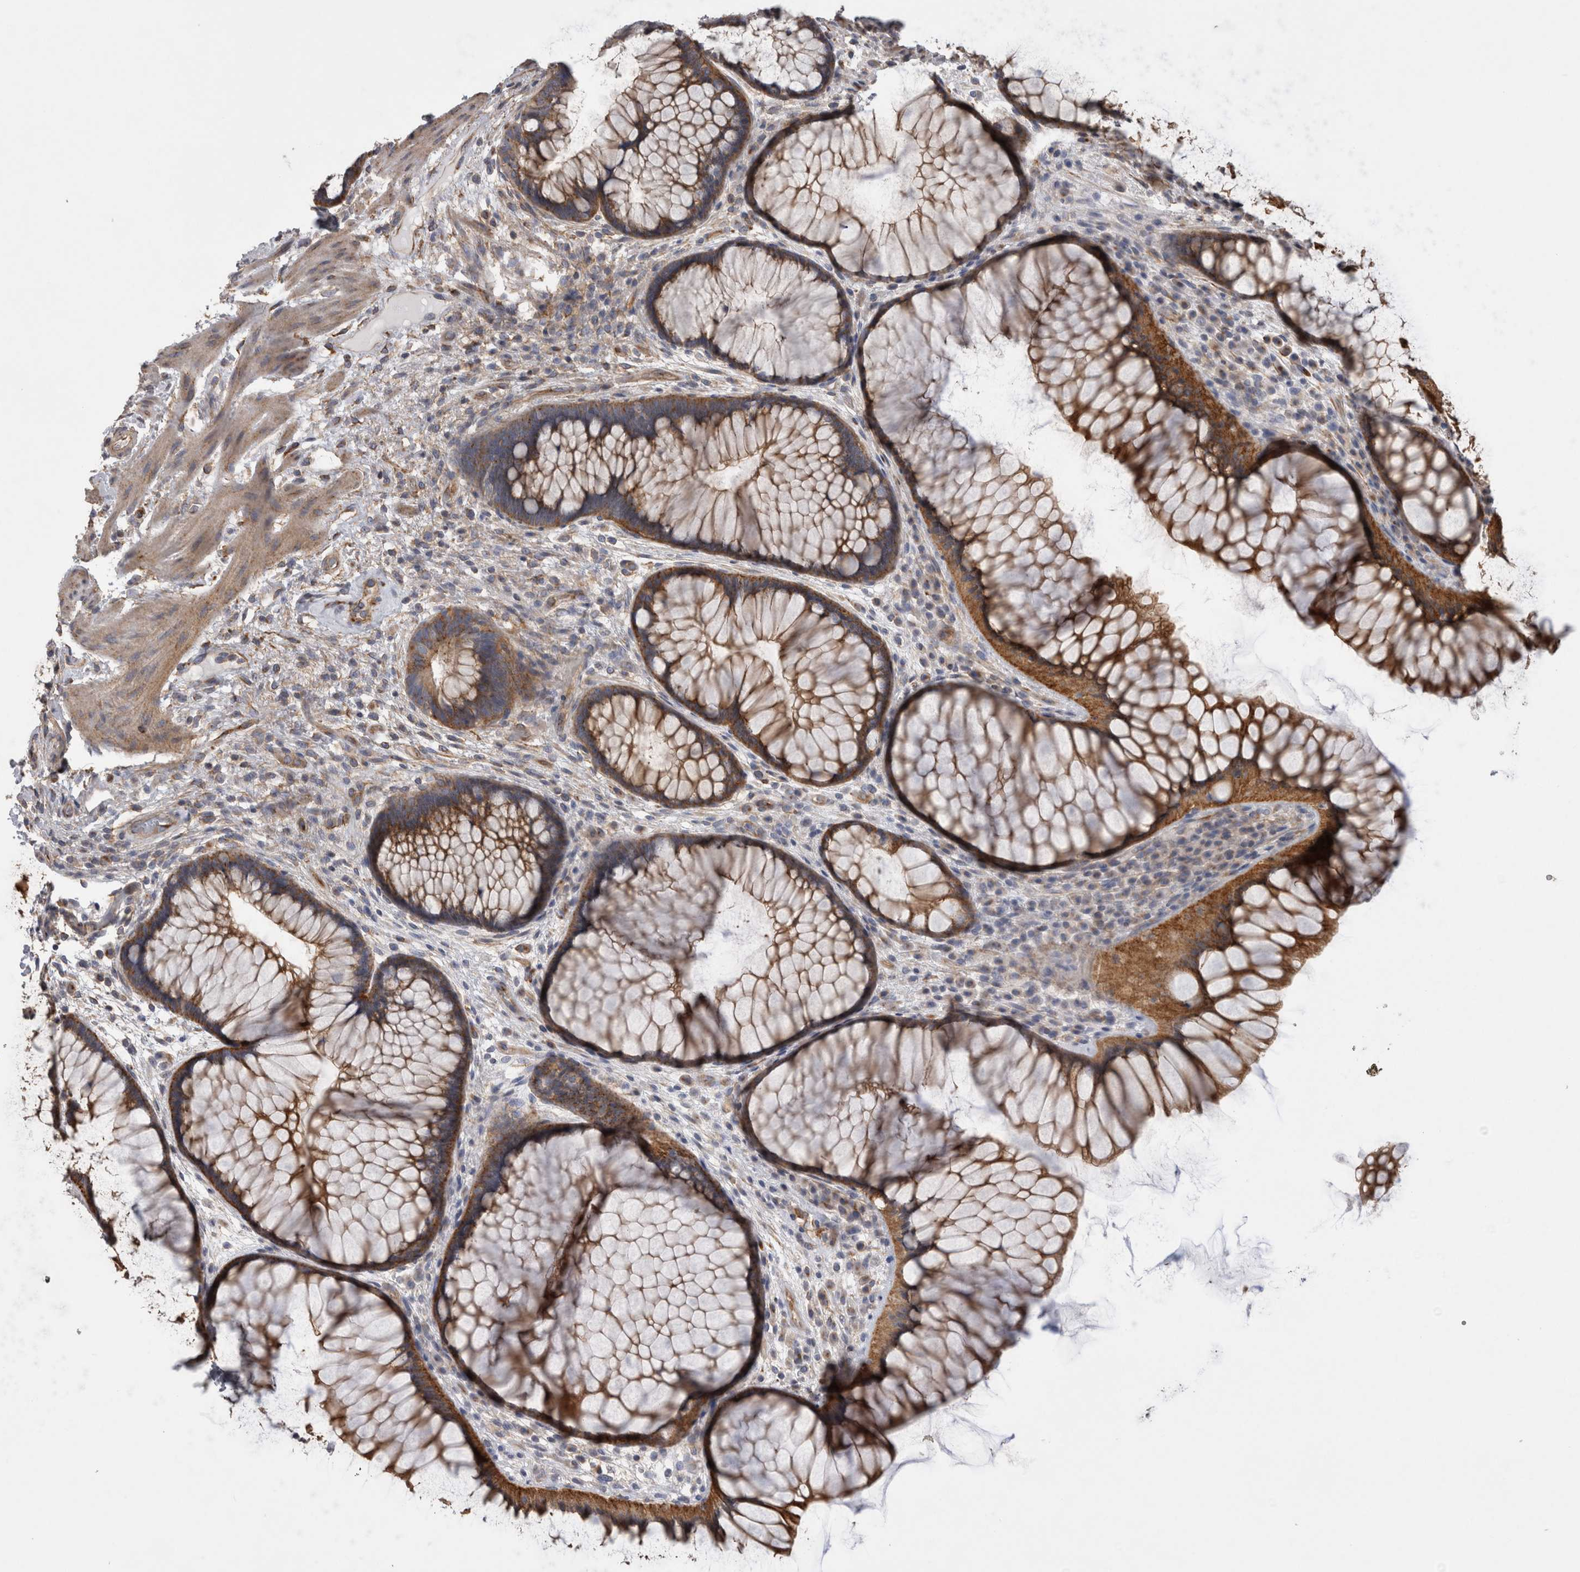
{"staining": {"intensity": "strong", "quantity": ">75%", "location": "cytoplasmic/membranous"}, "tissue": "rectum", "cell_type": "Glandular cells", "image_type": "normal", "snomed": [{"axis": "morphology", "description": "Normal tissue, NOS"}, {"axis": "topography", "description": "Rectum"}], "caption": "Normal rectum shows strong cytoplasmic/membranous expression in approximately >75% of glandular cells.", "gene": "ATXN3L", "patient": {"sex": "male", "age": 51}}